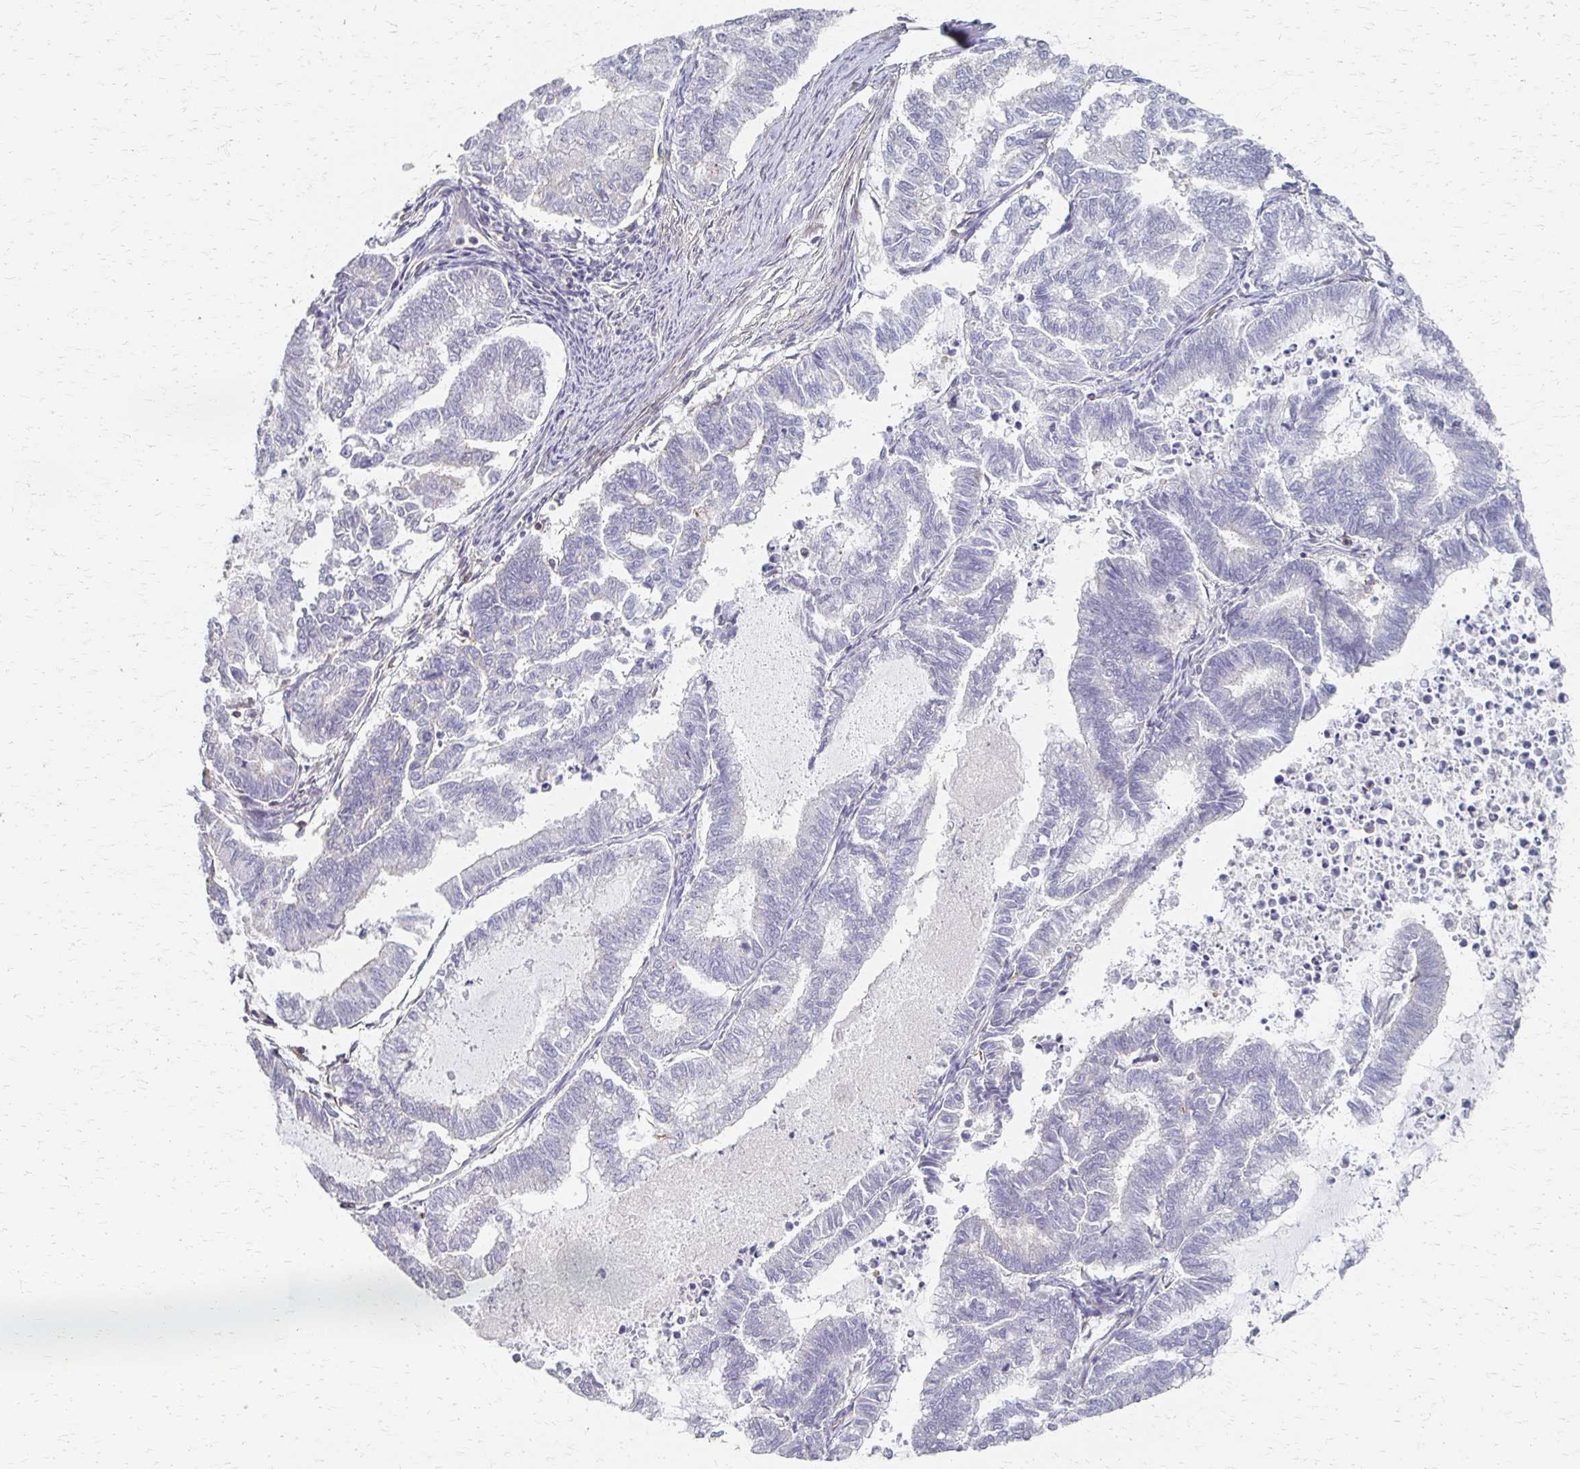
{"staining": {"intensity": "negative", "quantity": "none", "location": "none"}, "tissue": "endometrial cancer", "cell_type": "Tumor cells", "image_type": "cancer", "snomed": [{"axis": "morphology", "description": "Adenocarcinoma, NOS"}, {"axis": "topography", "description": "Endometrium"}], "caption": "Photomicrograph shows no protein positivity in tumor cells of endometrial cancer (adenocarcinoma) tissue.", "gene": "C1QTNF7", "patient": {"sex": "female", "age": 79}}